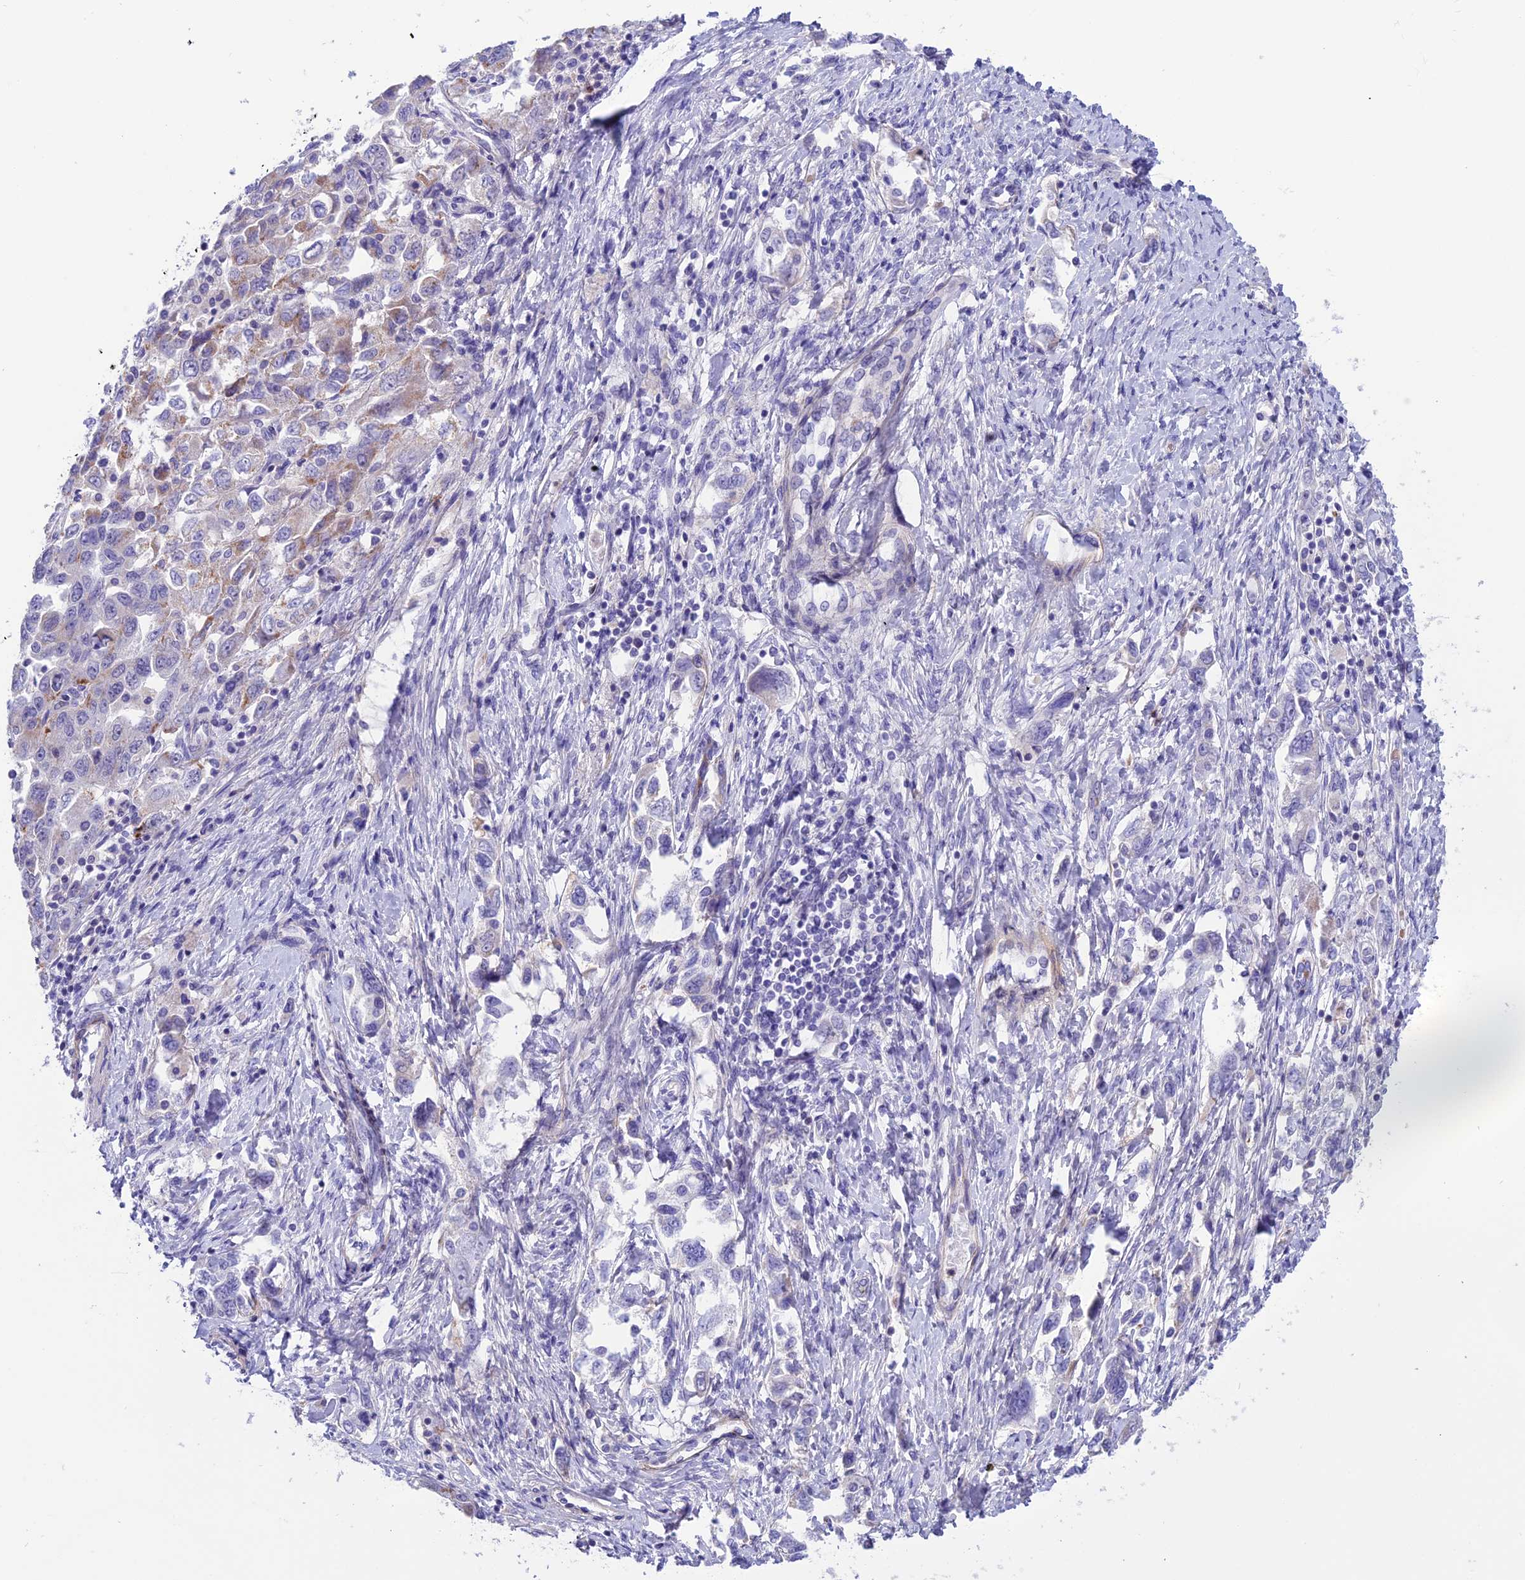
{"staining": {"intensity": "negative", "quantity": "none", "location": "none"}, "tissue": "ovarian cancer", "cell_type": "Tumor cells", "image_type": "cancer", "snomed": [{"axis": "morphology", "description": "Carcinoma, NOS"}, {"axis": "morphology", "description": "Cystadenocarcinoma, serous, NOS"}, {"axis": "topography", "description": "Ovary"}], "caption": "IHC of ovarian carcinoma demonstrates no staining in tumor cells. The staining is performed using DAB brown chromogen with nuclei counter-stained in using hematoxylin.", "gene": "COL6A6", "patient": {"sex": "female", "age": 69}}